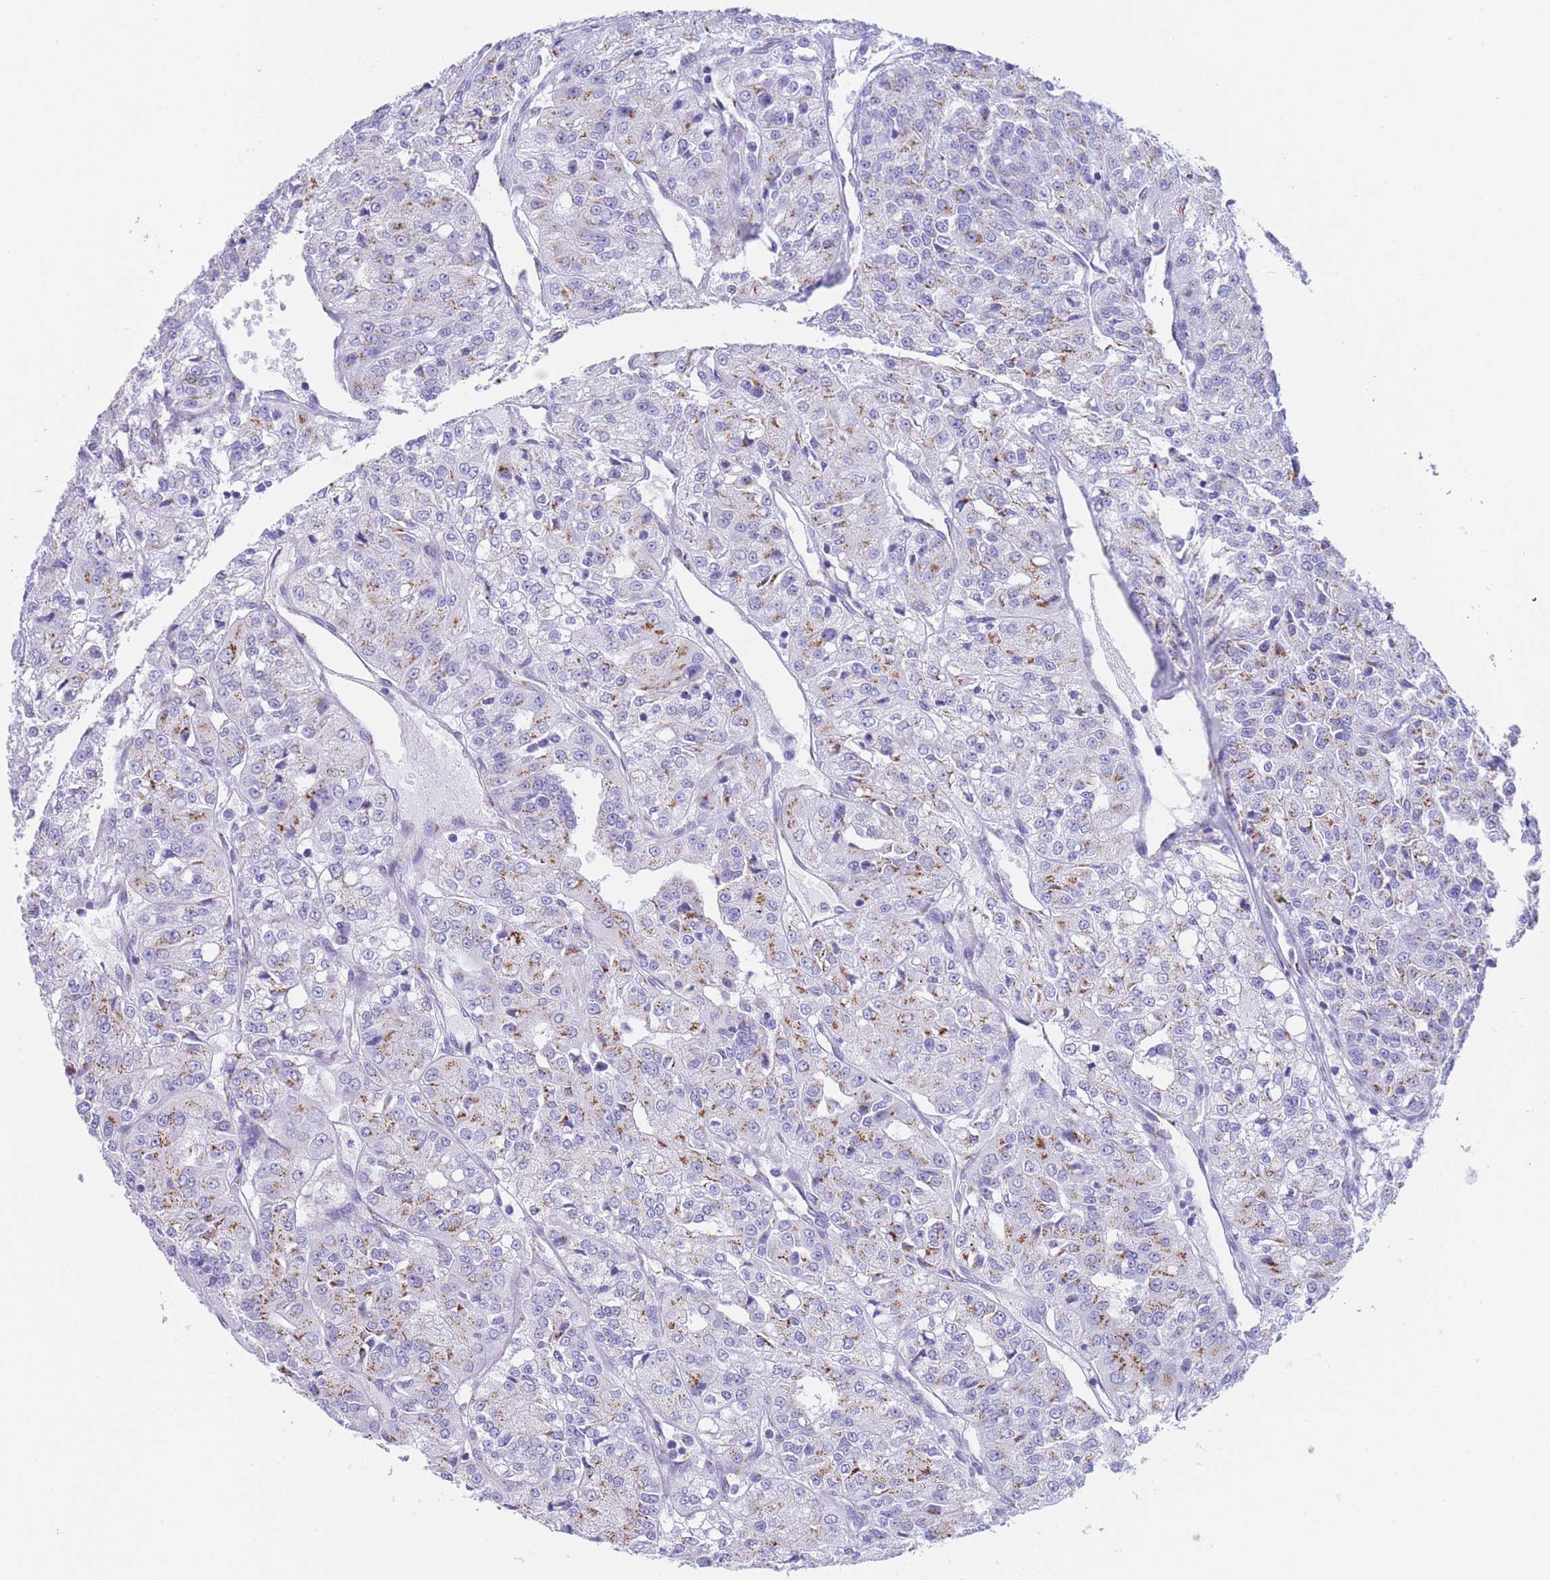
{"staining": {"intensity": "moderate", "quantity": "25%-75%", "location": "cytoplasmic/membranous"}, "tissue": "renal cancer", "cell_type": "Tumor cells", "image_type": "cancer", "snomed": [{"axis": "morphology", "description": "Adenocarcinoma, NOS"}, {"axis": "topography", "description": "Kidney"}], "caption": "This micrograph reveals immunohistochemistry (IHC) staining of renal cancer (adenocarcinoma), with medium moderate cytoplasmic/membranous positivity in about 25%-75% of tumor cells.", "gene": "FAM3C", "patient": {"sex": "female", "age": 63}}